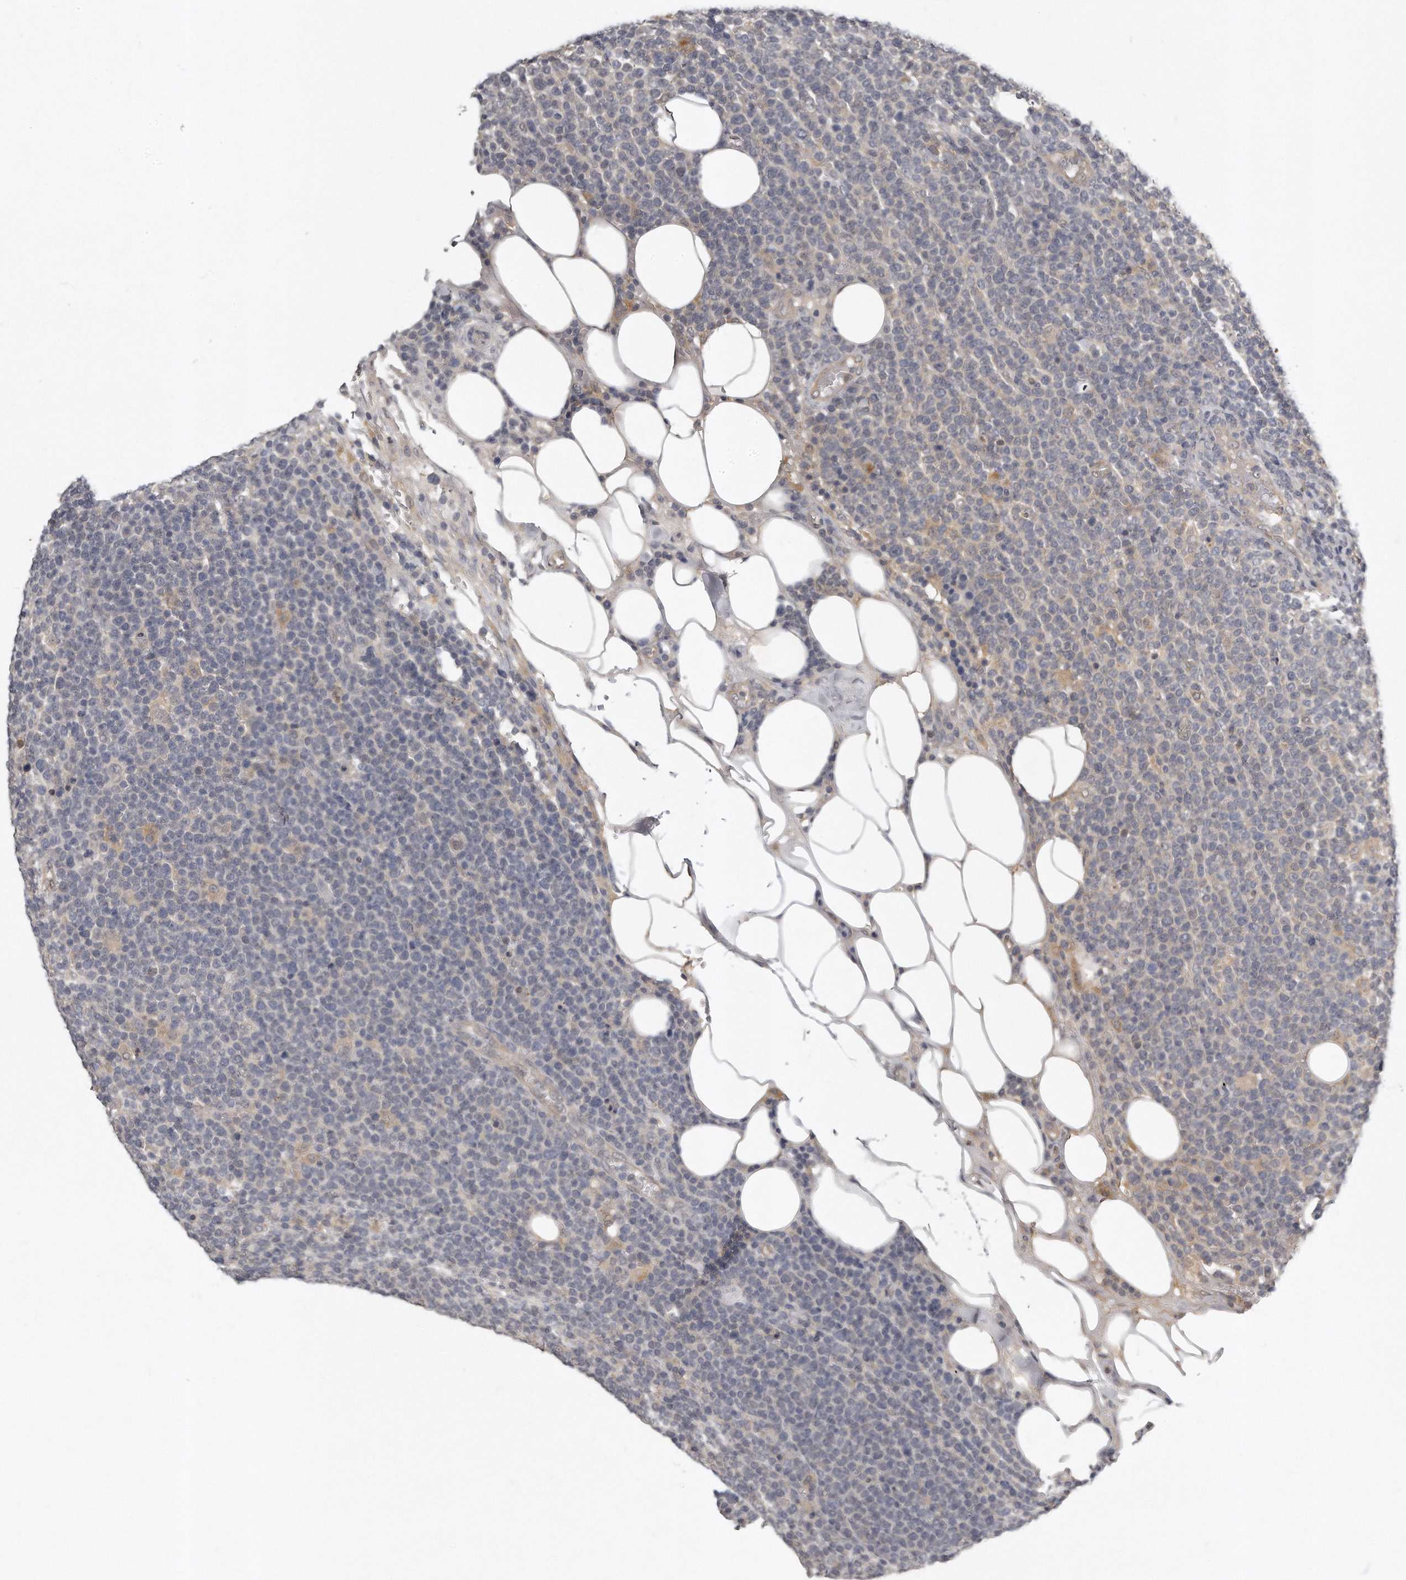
{"staining": {"intensity": "negative", "quantity": "none", "location": "none"}, "tissue": "lymphoma", "cell_type": "Tumor cells", "image_type": "cancer", "snomed": [{"axis": "morphology", "description": "Malignant lymphoma, non-Hodgkin's type, High grade"}, {"axis": "topography", "description": "Lymph node"}], "caption": "High power microscopy histopathology image of an immunohistochemistry (IHC) histopathology image of lymphoma, revealing no significant positivity in tumor cells.", "gene": "GGCT", "patient": {"sex": "male", "age": 61}}